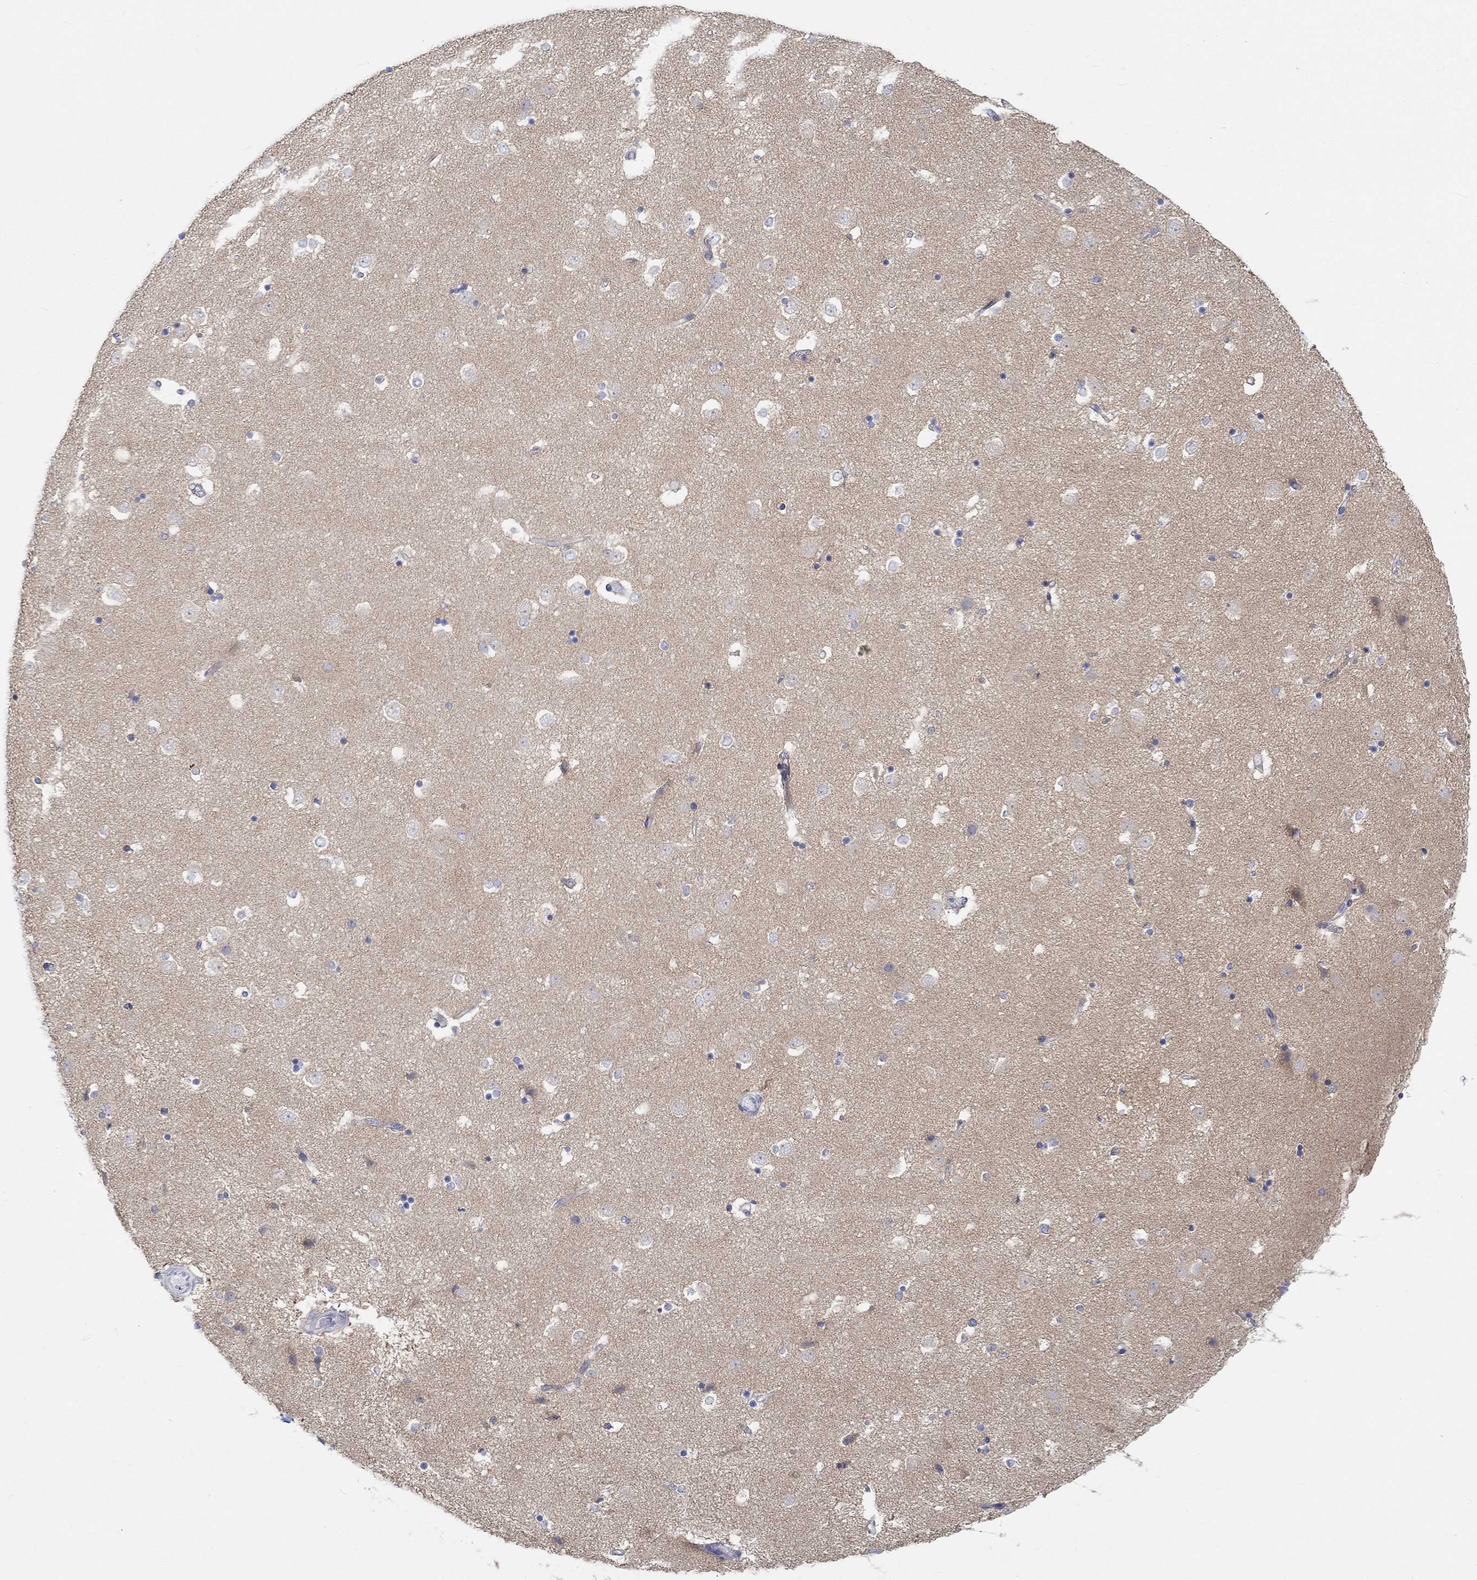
{"staining": {"intensity": "negative", "quantity": "none", "location": "none"}, "tissue": "caudate", "cell_type": "Glial cells", "image_type": "normal", "snomed": [{"axis": "morphology", "description": "Normal tissue, NOS"}, {"axis": "topography", "description": "Lateral ventricle wall"}], "caption": "A high-resolution image shows immunohistochemistry staining of benign caudate, which shows no significant positivity in glial cells. The staining was performed using DAB (3,3'-diaminobenzidine) to visualize the protein expression in brown, while the nuclei were stained in blue with hematoxylin (Magnification: 20x).", "gene": "REEP6", "patient": {"sex": "male", "age": 51}}